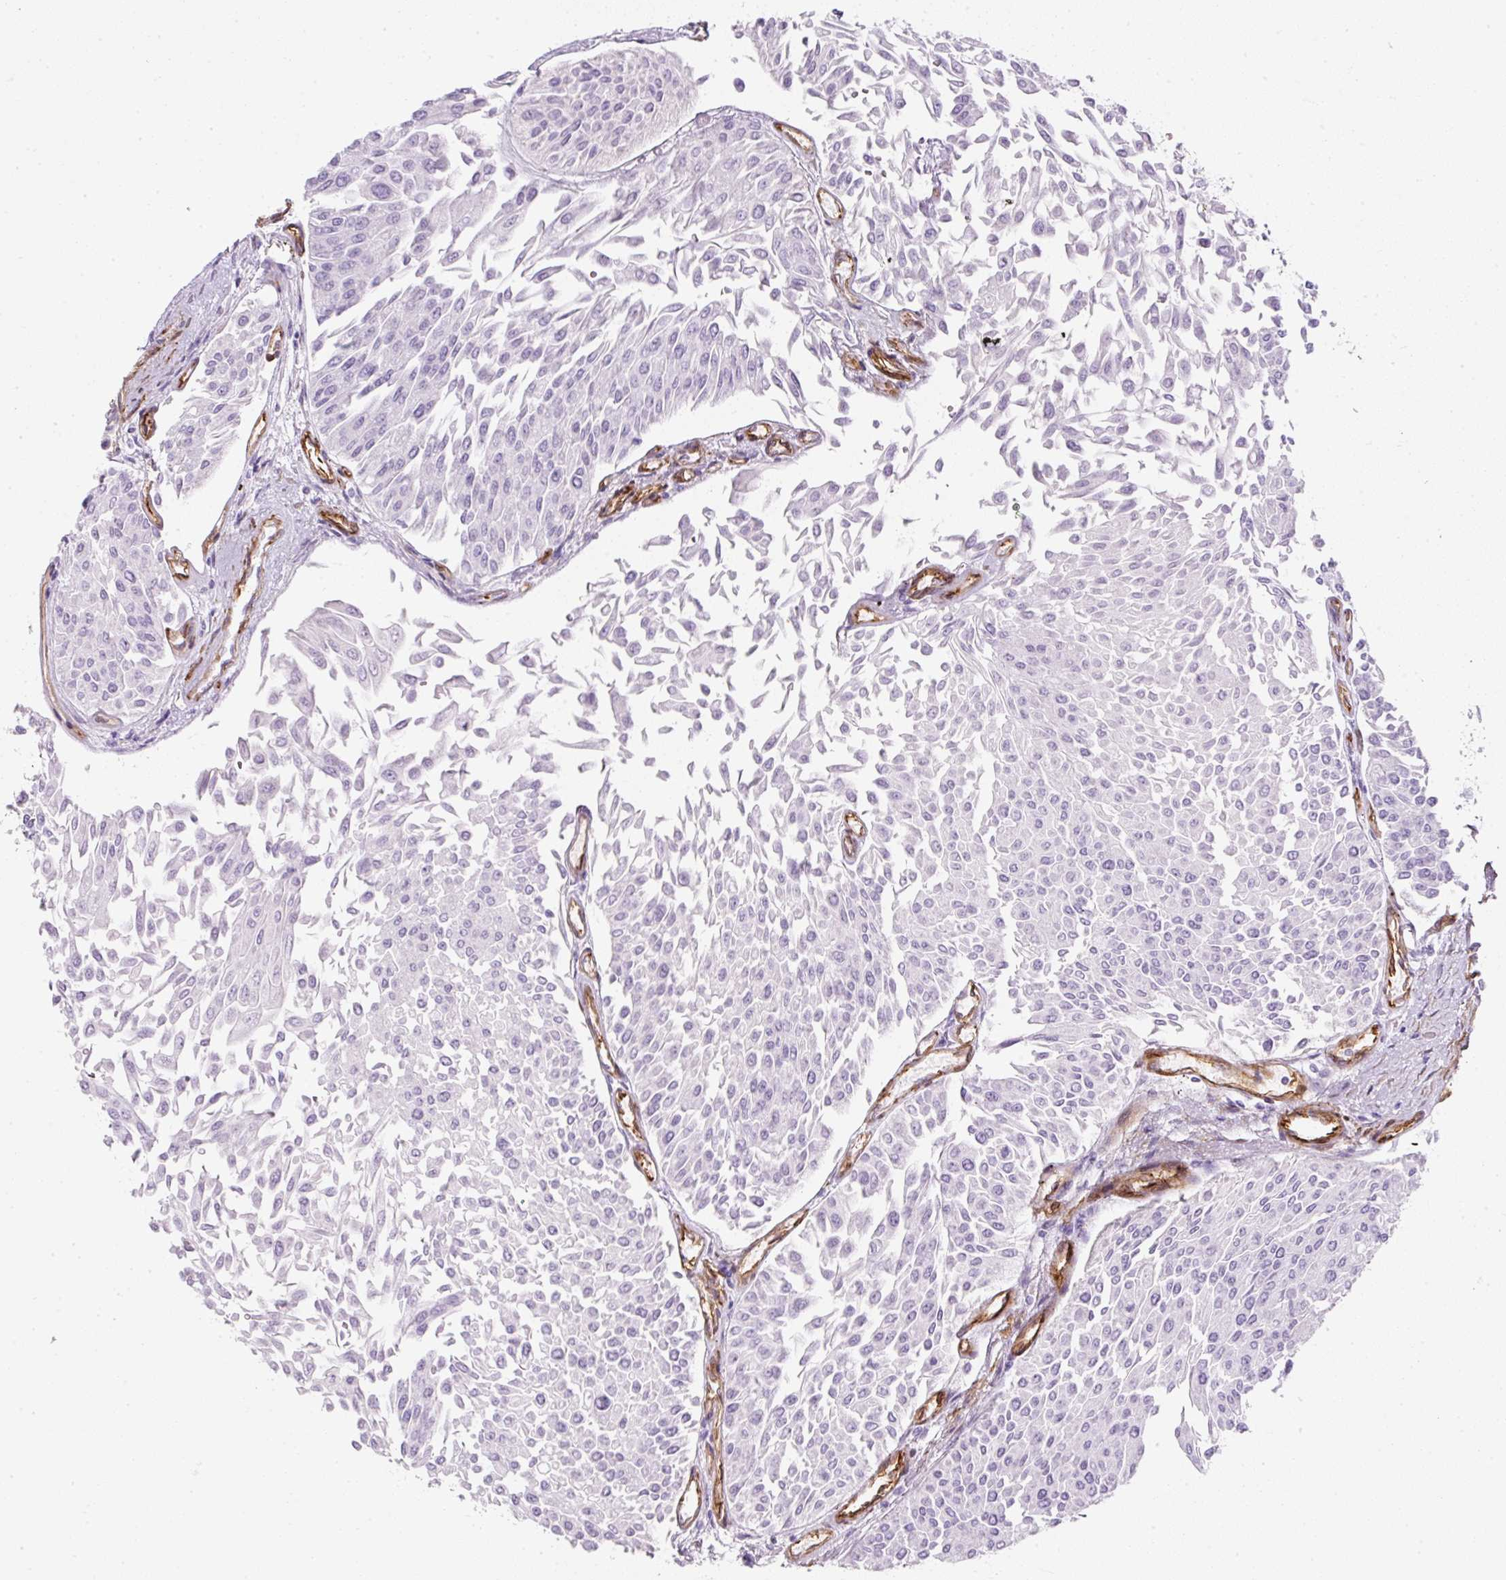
{"staining": {"intensity": "negative", "quantity": "none", "location": "none"}, "tissue": "urothelial cancer", "cell_type": "Tumor cells", "image_type": "cancer", "snomed": [{"axis": "morphology", "description": "Urothelial carcinoma, Low grade"}, {"axis": "topography", "description": "Urinary bladder"}], "caption": "Immunohistochemistry (IHC) of human urothelial cancer shows no staining in tumor cells. Nuclei are stained in blue.", "gene": "CAVIN3", "patient": {"sex": "male", "age": 67}}